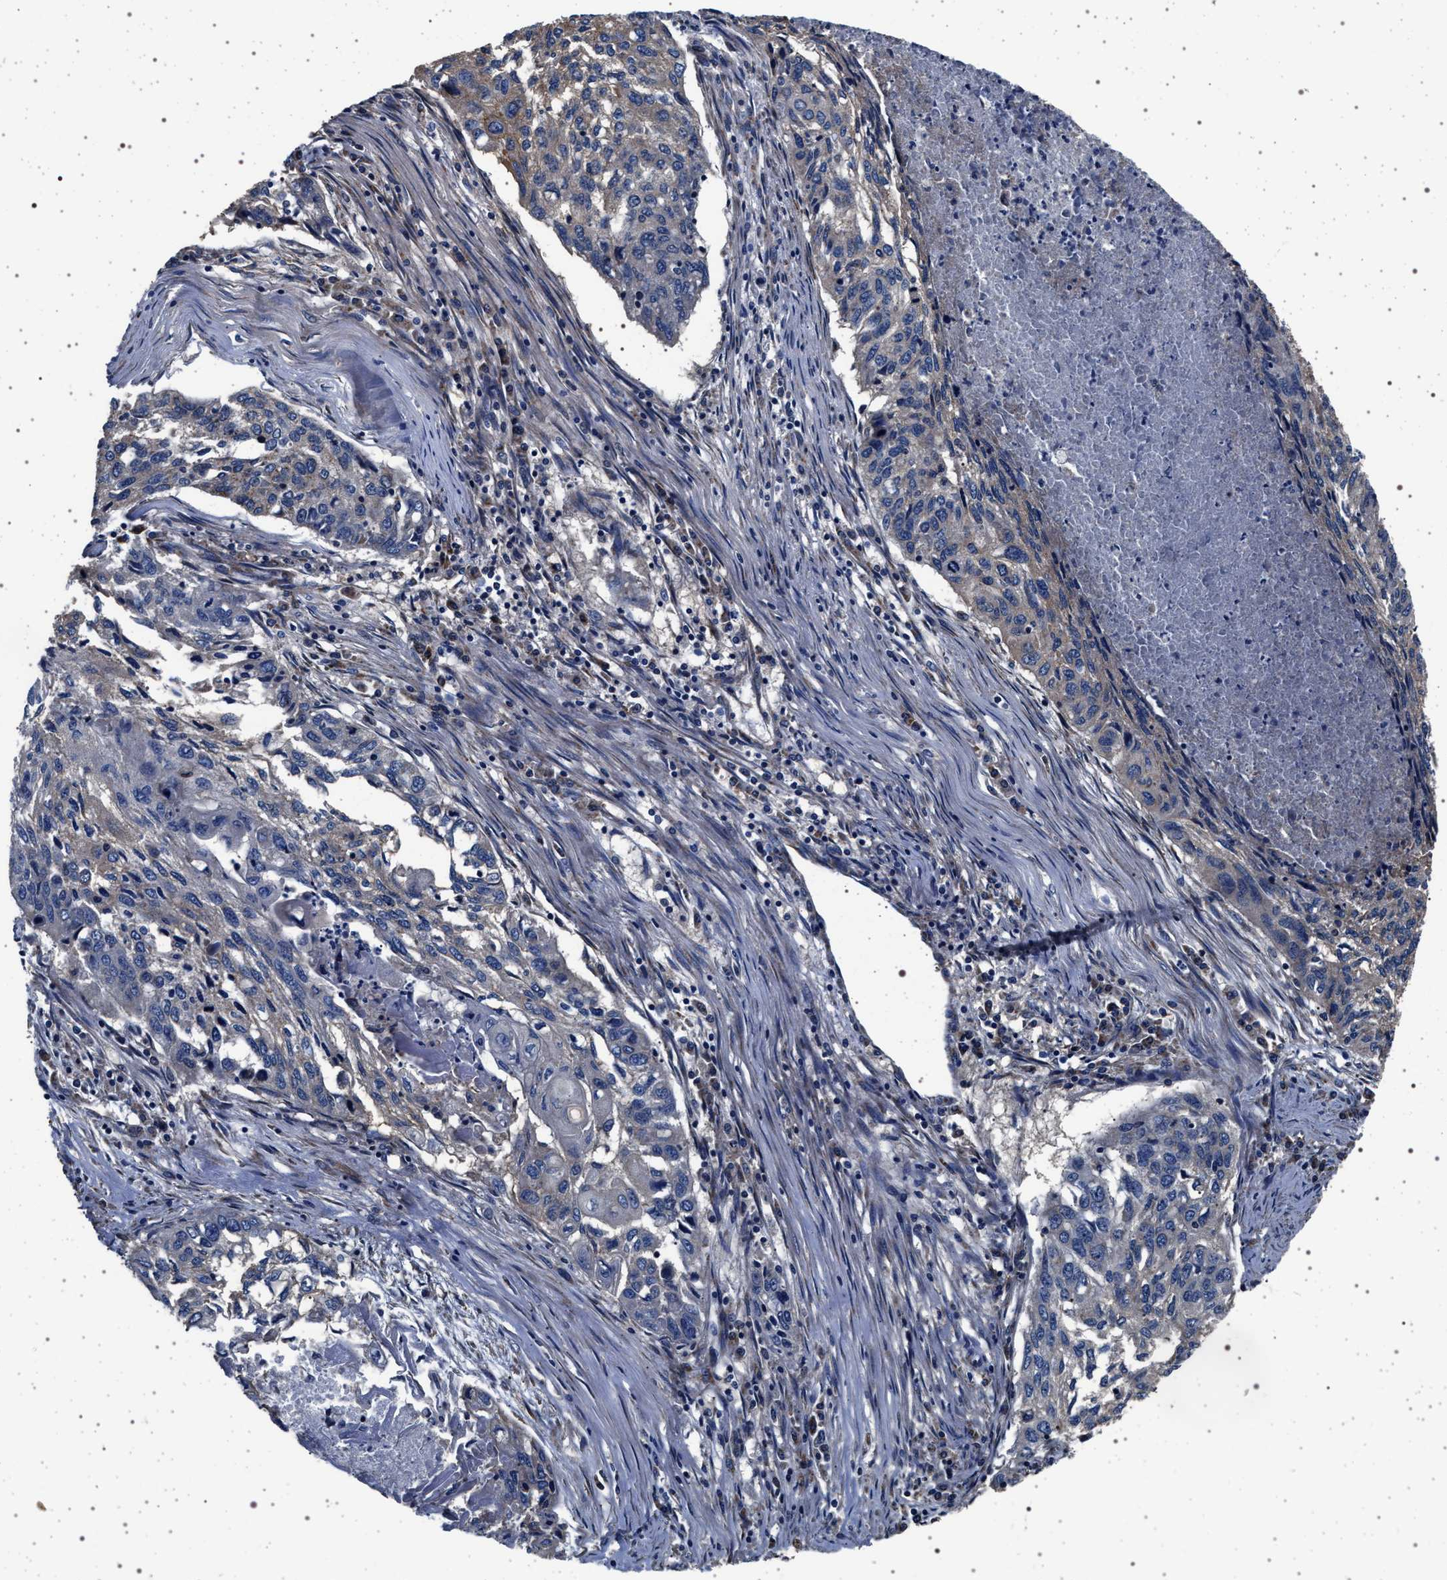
{"staining": {"intensity": "weak", "quantity": "<25%", "location": "cytoplasmic/membranous"}, "tissue": "lung cancer", "cell_type": "Tumor cells", "image_type": "cancer", "snomed": [{"axis": "morphology", "description": "Squamous cell carcinoma, NOS"}, {"axis": "topography", "description": "Lung"}], "caption": "High magnification brightfield microscopy of lung cancer stained with DAB (3,3'-diaminobenzidine) (brown) and counterstained with hematoxylin (blue): tumor cells show no significant staining.", "gene": "MAP3K2", "patient": {"sex": "female", "age": 63}}